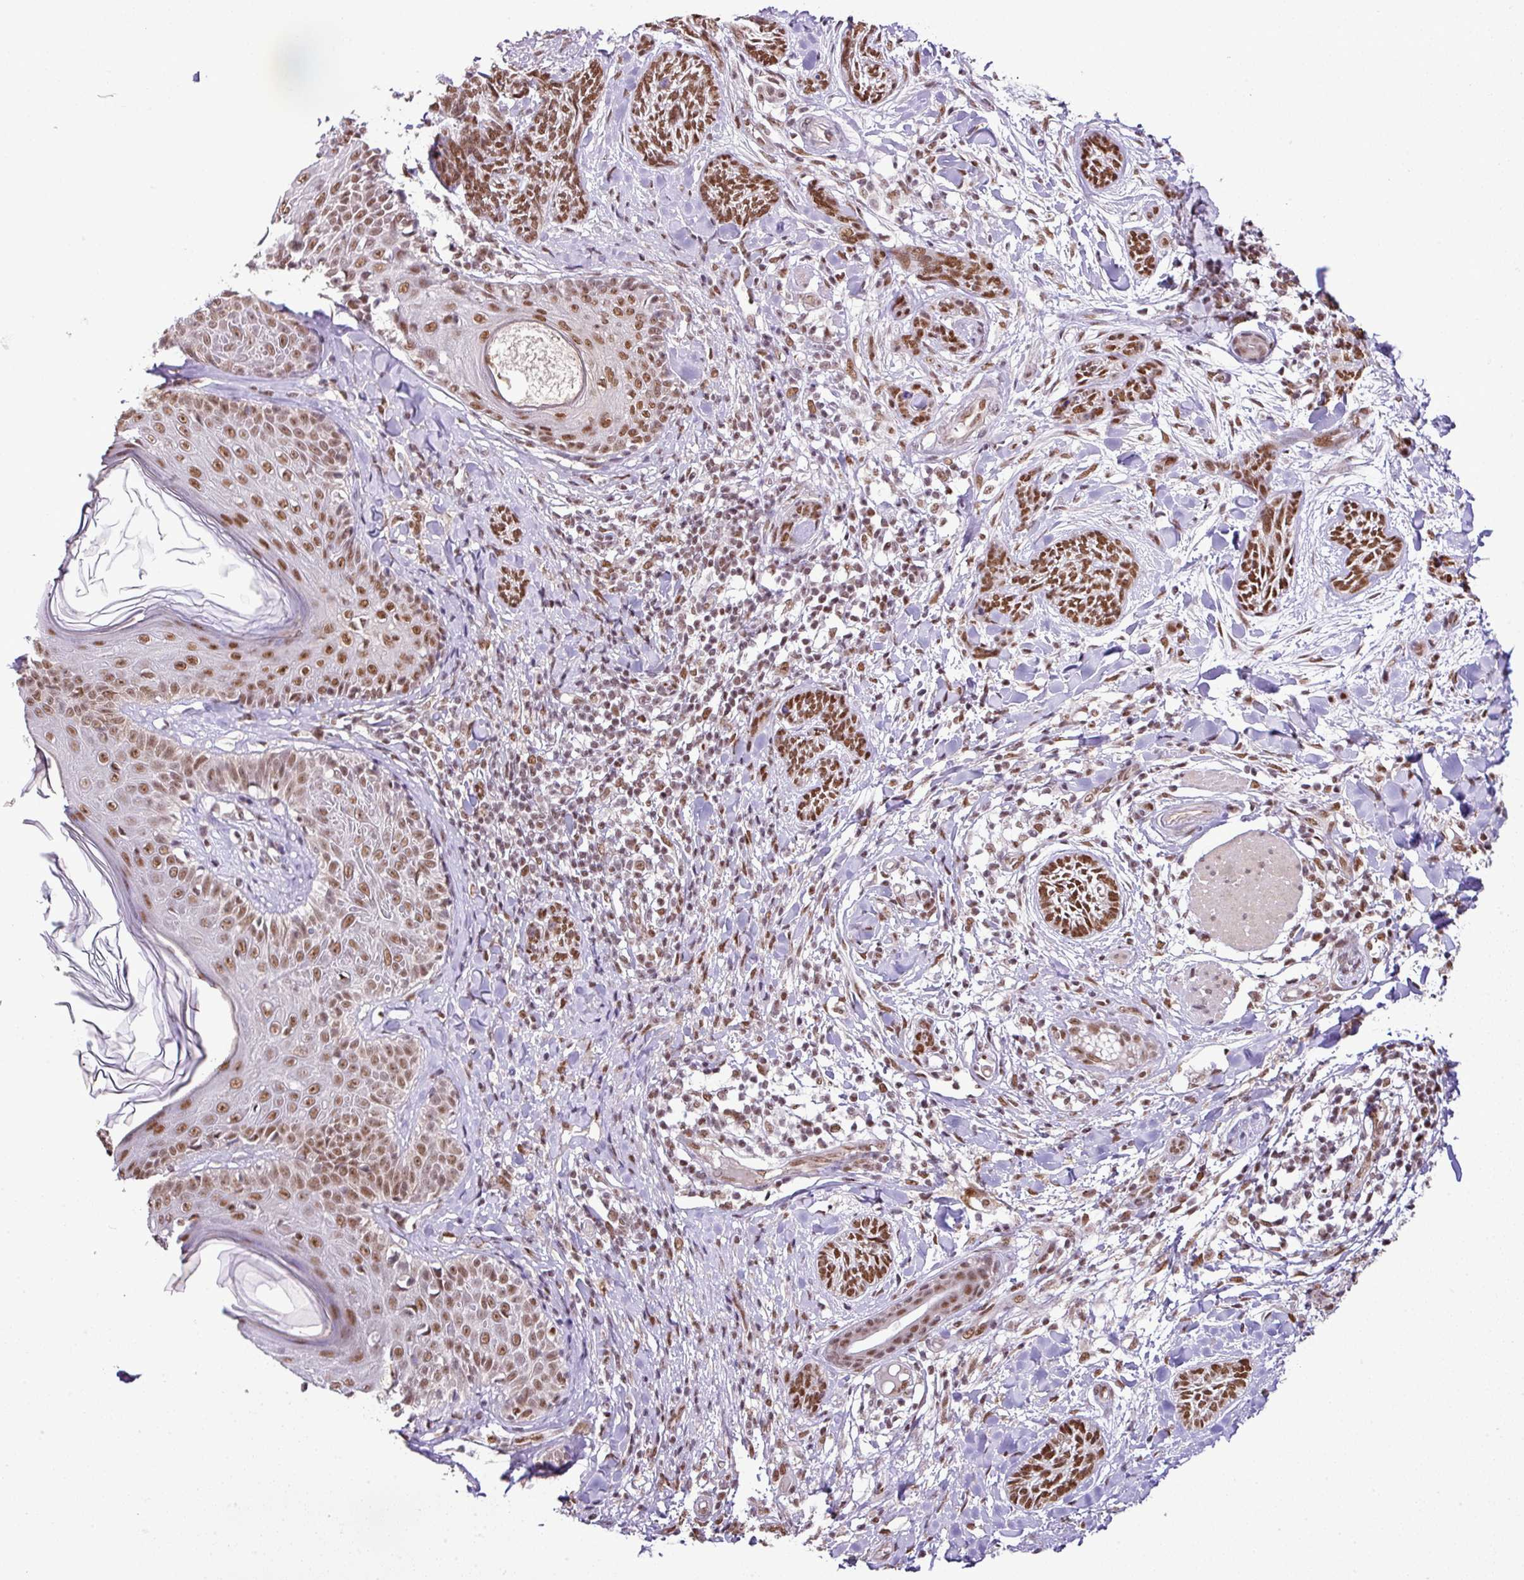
{"staining": {"intensity": "moderate", "quantity": ">75%", "location": "nuclear"}, "tissue": "skin cancer", "cell_type": "Tumor cells", "image_type": "cancer", "snomed": [{"axis": "morphology", "description": "Basal cell carcinoma"}, {"axis": "topography", "description": "Skin"}], "caption": "Skin cancer stained with DAB (3,3'-diaminobenzidine) immunohistochemistry (IHC) exhibits medium levels of moderate nuclear expression in about >75% of tumor cells.", "gene": "PGAP4", "patient": {"sex": "male", "age": 73}}